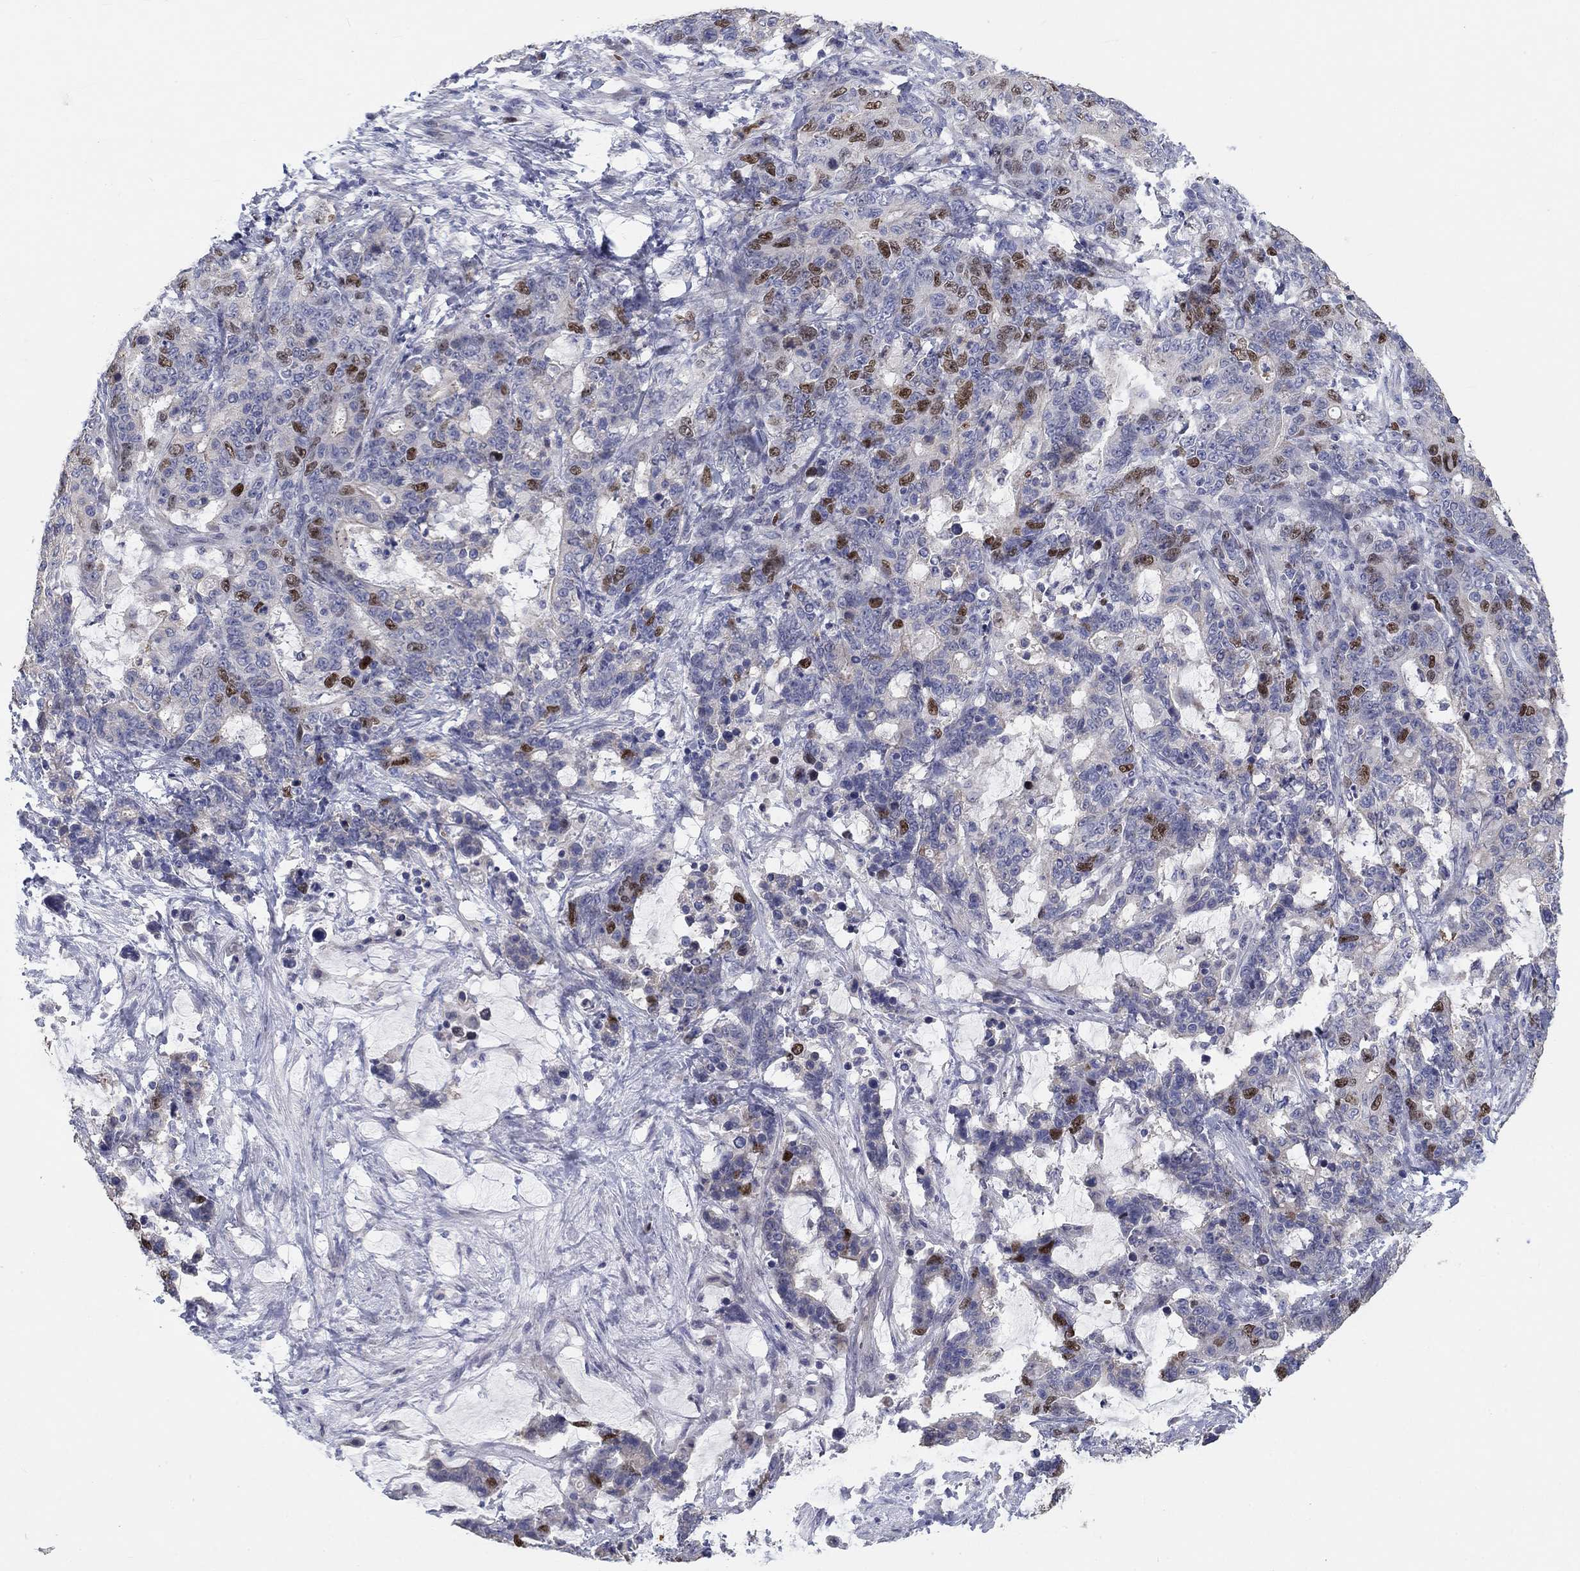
{"staining": {"intensity": "strong", "quantity": "<25%", "location": "nuclear"}, "tissue": "stomach cancer", "cell_type": "Tumor cells", "image_type": "cancer", "snomed": [{"axis": "morphology", "description": "Normal tissue, NOS"}, {"axis": "morphology", "description": "Adenocarcinoma, NOS"}, {"axis": "topography", "description": "Stomach"}], "caption": "Immunohistochemistry image of human stomach adenocarcinoma stained for a protein (brown), which shows medium levels of strong nuclear staining in about <25% of tumor cells.", "gene": "PRC1", "patient": {"sex": "female", "age": 64}}